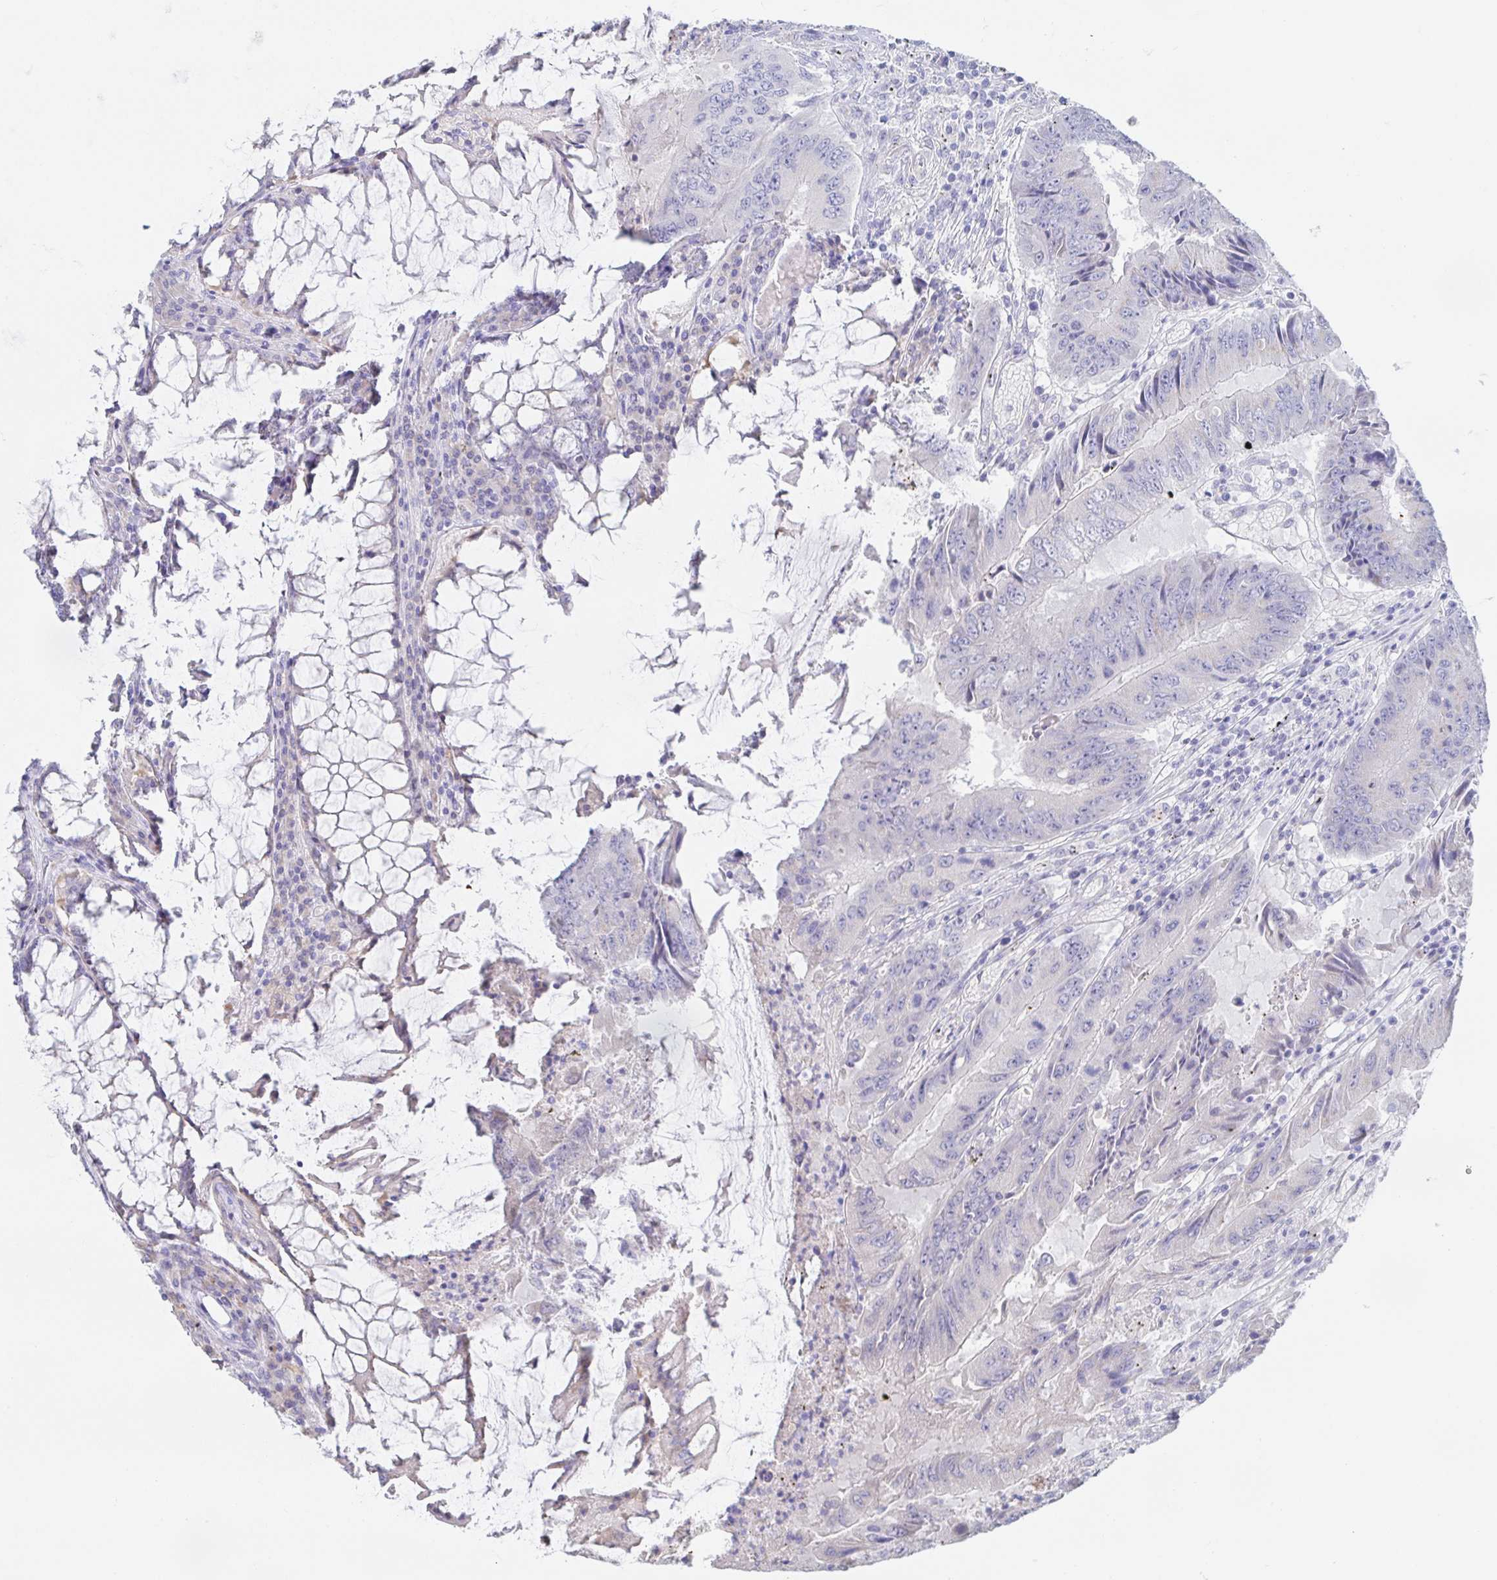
{"staining": {"intensity": "negative", "quantity": "none", "location": "none"}, "tissue": "colorectal cancer", "cell_type": "Tumor cells", "image_type": "cancer", "snomed": [{"axis": "morphology", "description": "Adenocarcinoma, NOS"}, {"axis": "topography", "description": "Colon"}], "caption": "There is no significant staining in tumor cells of colorectal adenocarcinoma.", "gene": "SIAH3", "patient": {"sex": "male", "age": 53}}